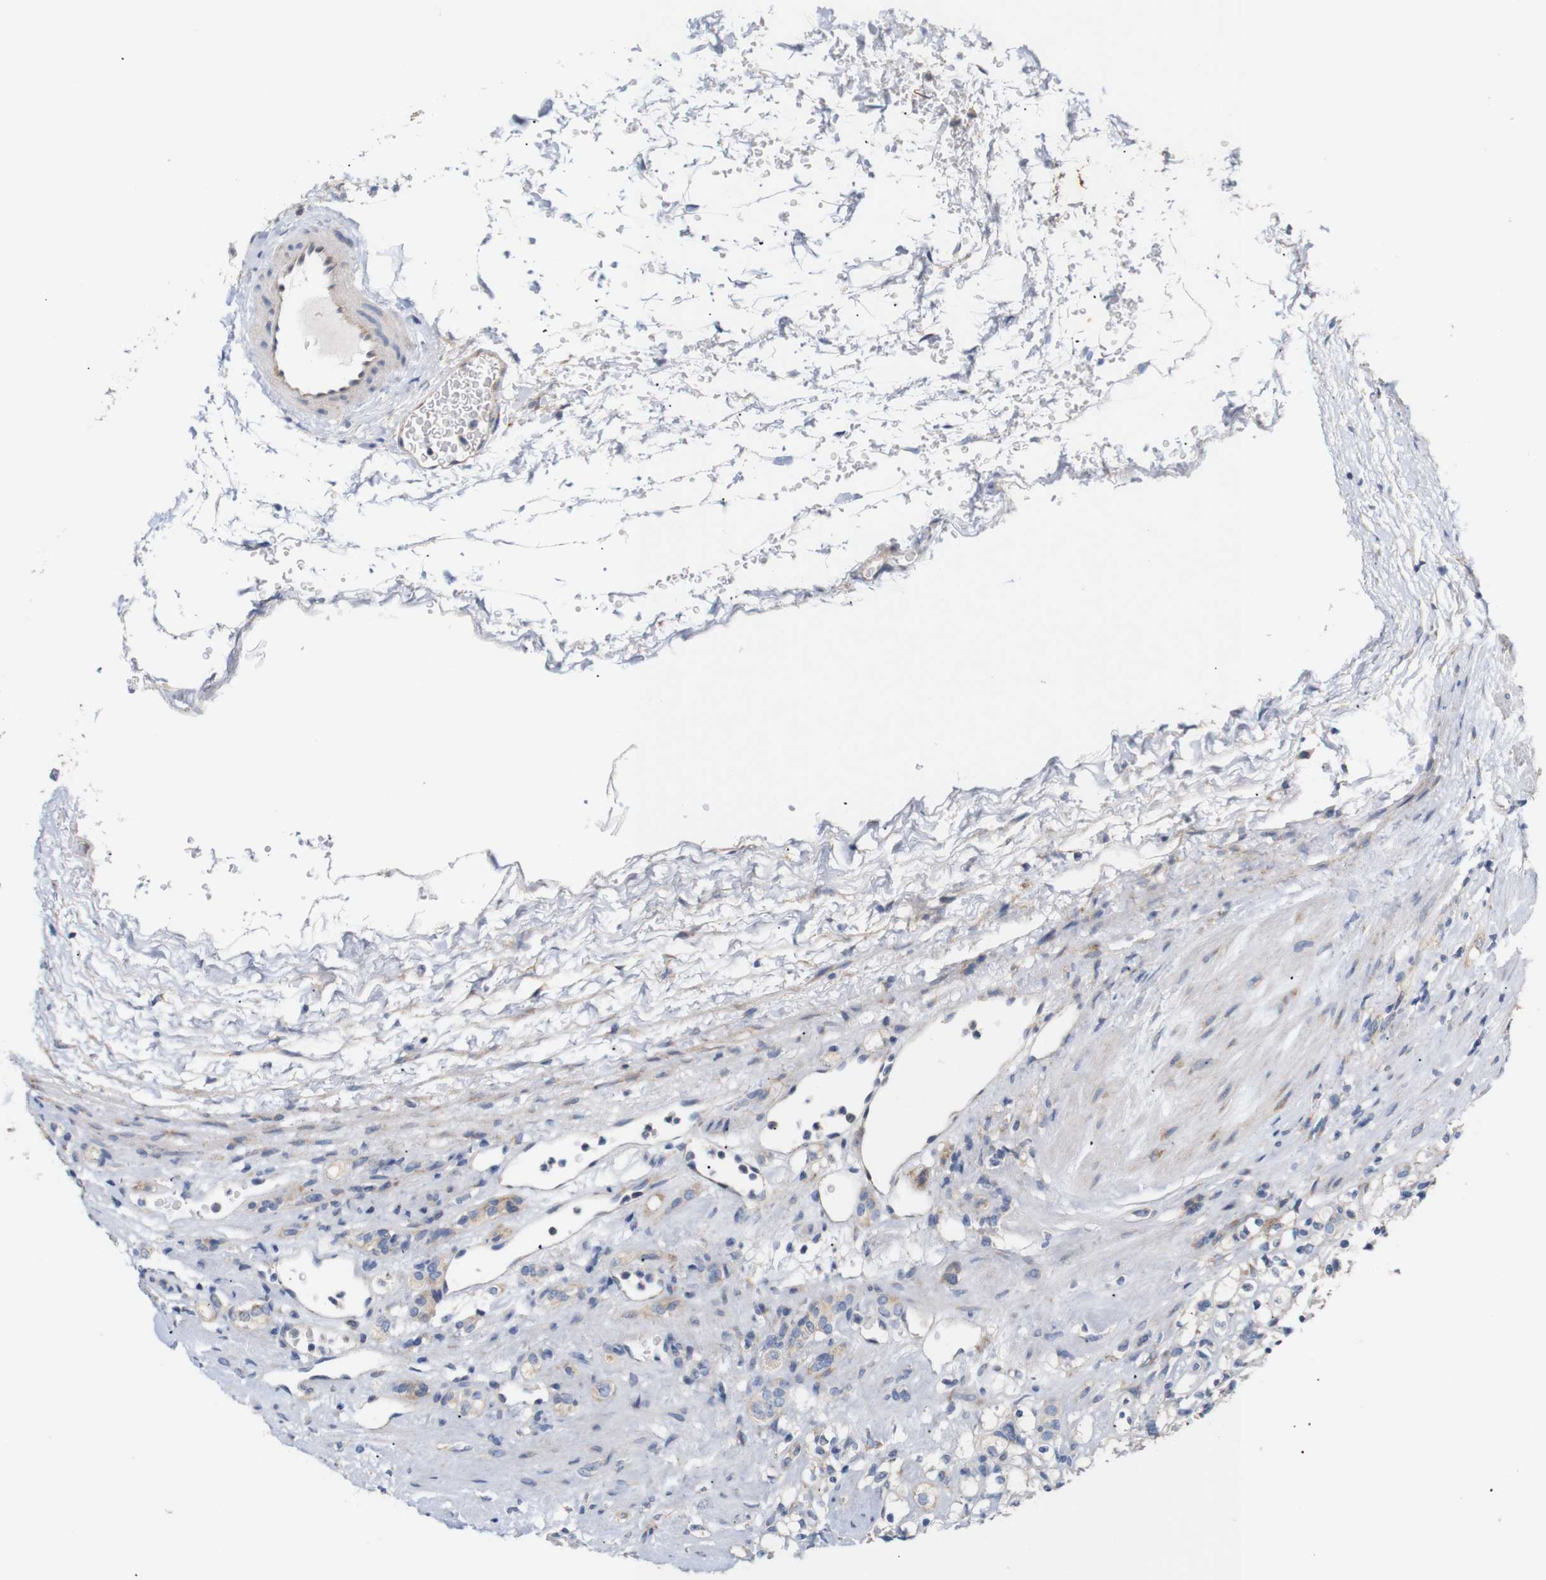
{"staining": {"intensity": "moderate", "quantity": "<25%", "location": "cytoplasmic/membranous"}, "tissue": "renal cancer", "cell_type": "Tumor cells", "image_type": "cancer", "snomed": [{"axis": "morphology", "description": "Normal tissue, NOS"}, {"axis": "morphology", "description": "Adenocarcinoma, NOS"}, {"axis": "topography", "description": "Kidney"}], "caption": "IHC of human renal cancer shows low levels of moderate cytoplasmic/membranous staining in about <25% of tumor cells. Nuclei are stained in blue.", "gene": "TRIM5", "patient": {"sex": "female", "age": 72}}